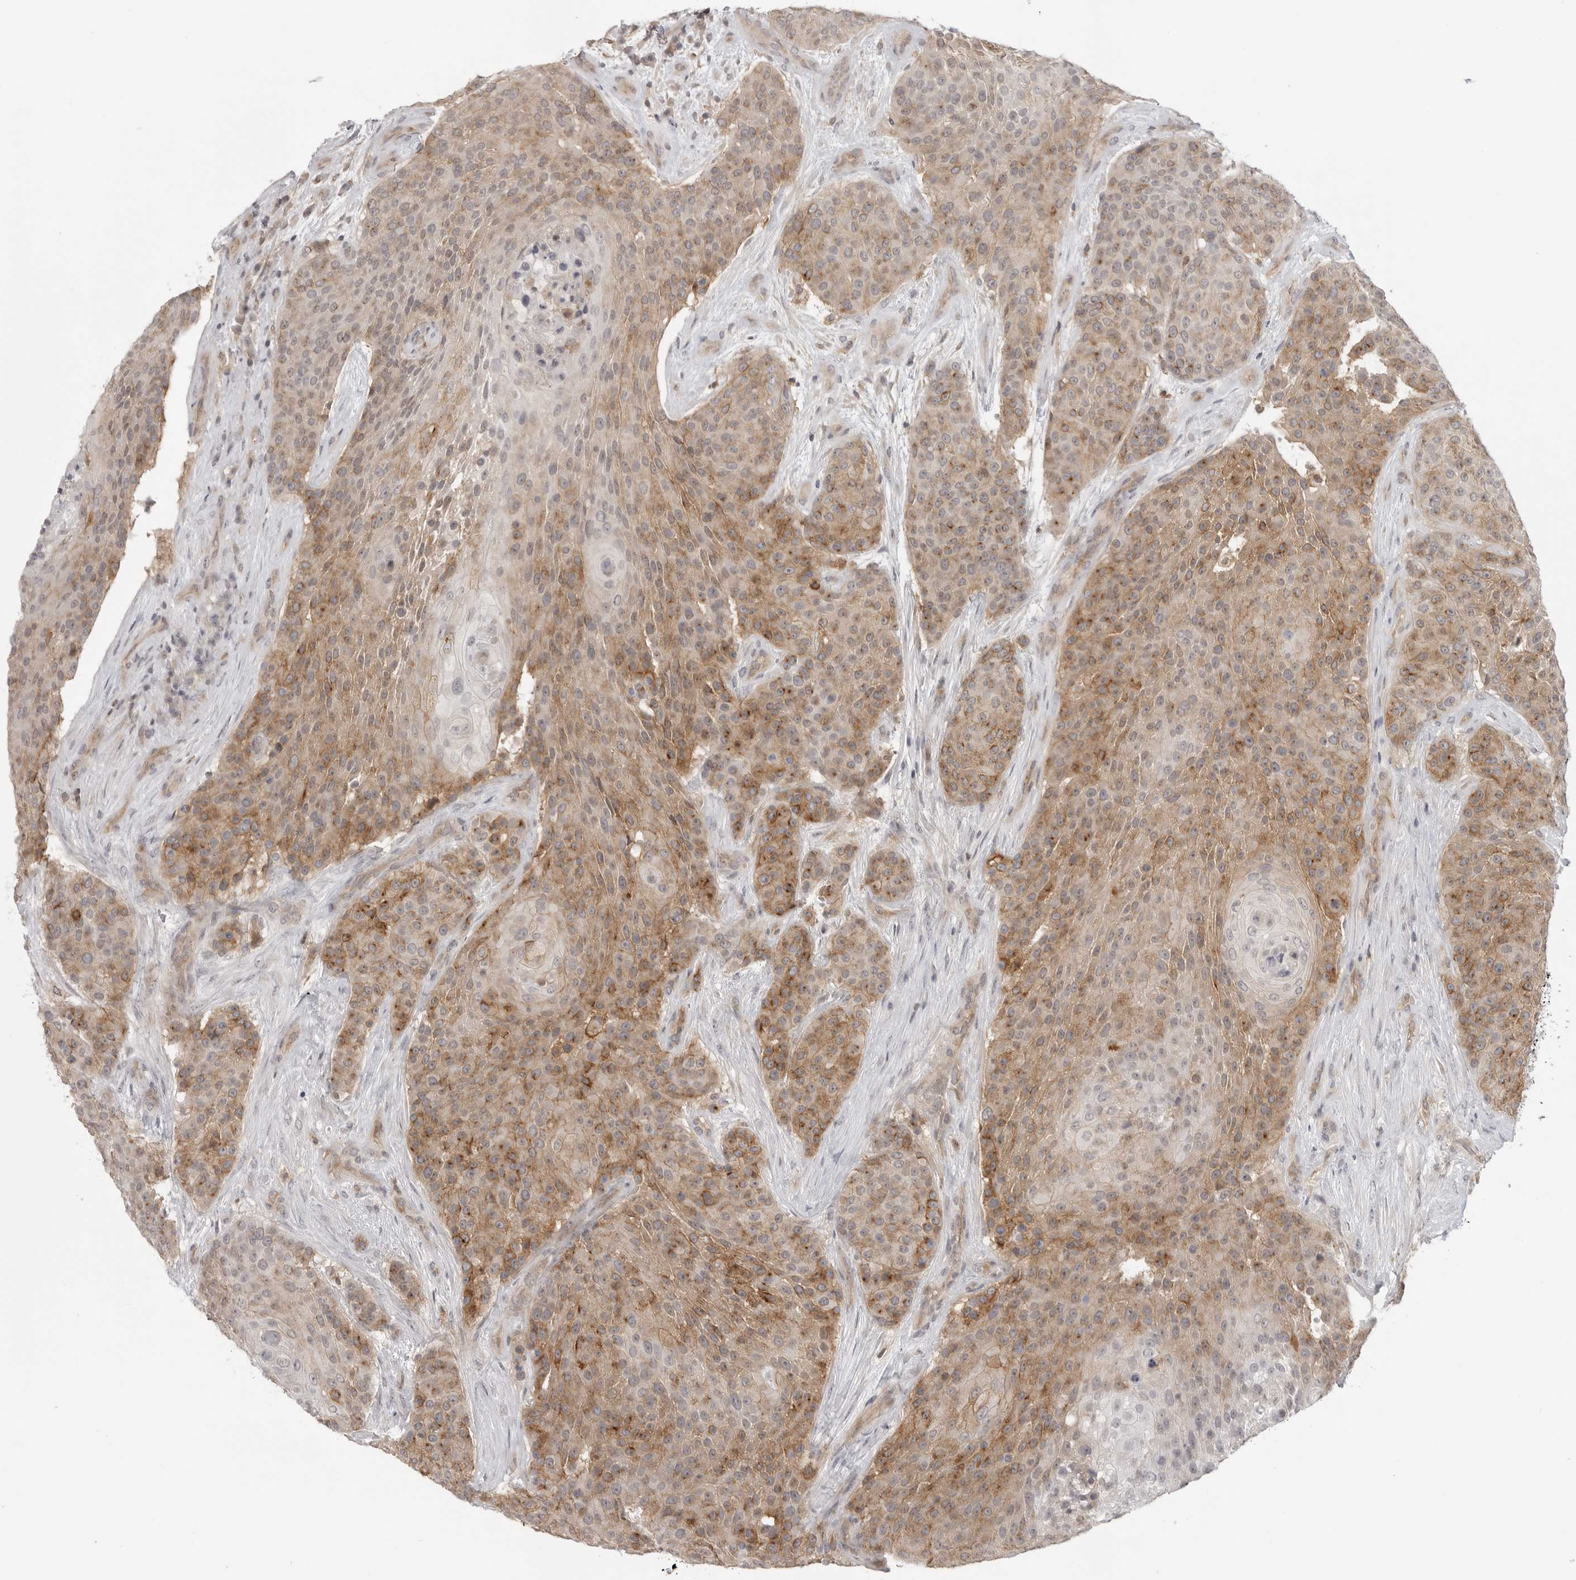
{"staining": {"intensity": "moderate", "quantity": ">75%", "location": "cytoplasmic/membranous"}, "tissue": "urothelial cancer", "cell_type": "Tumor cells", "image_type": "cancer", "snomed": [{"axis": "morphology", "description": "Urothelial carcinoma, High grade"}, {"axis": "topography", "description": "Urinary bladder"}], "caption": "Moderate cytoplasmic/membranous expression is appreciated in about >75% of tumor cells in urothelial carcinoma (high-grade).", "gene": "IFNGR1", "patient": {"sex": "female", "age": 63}}